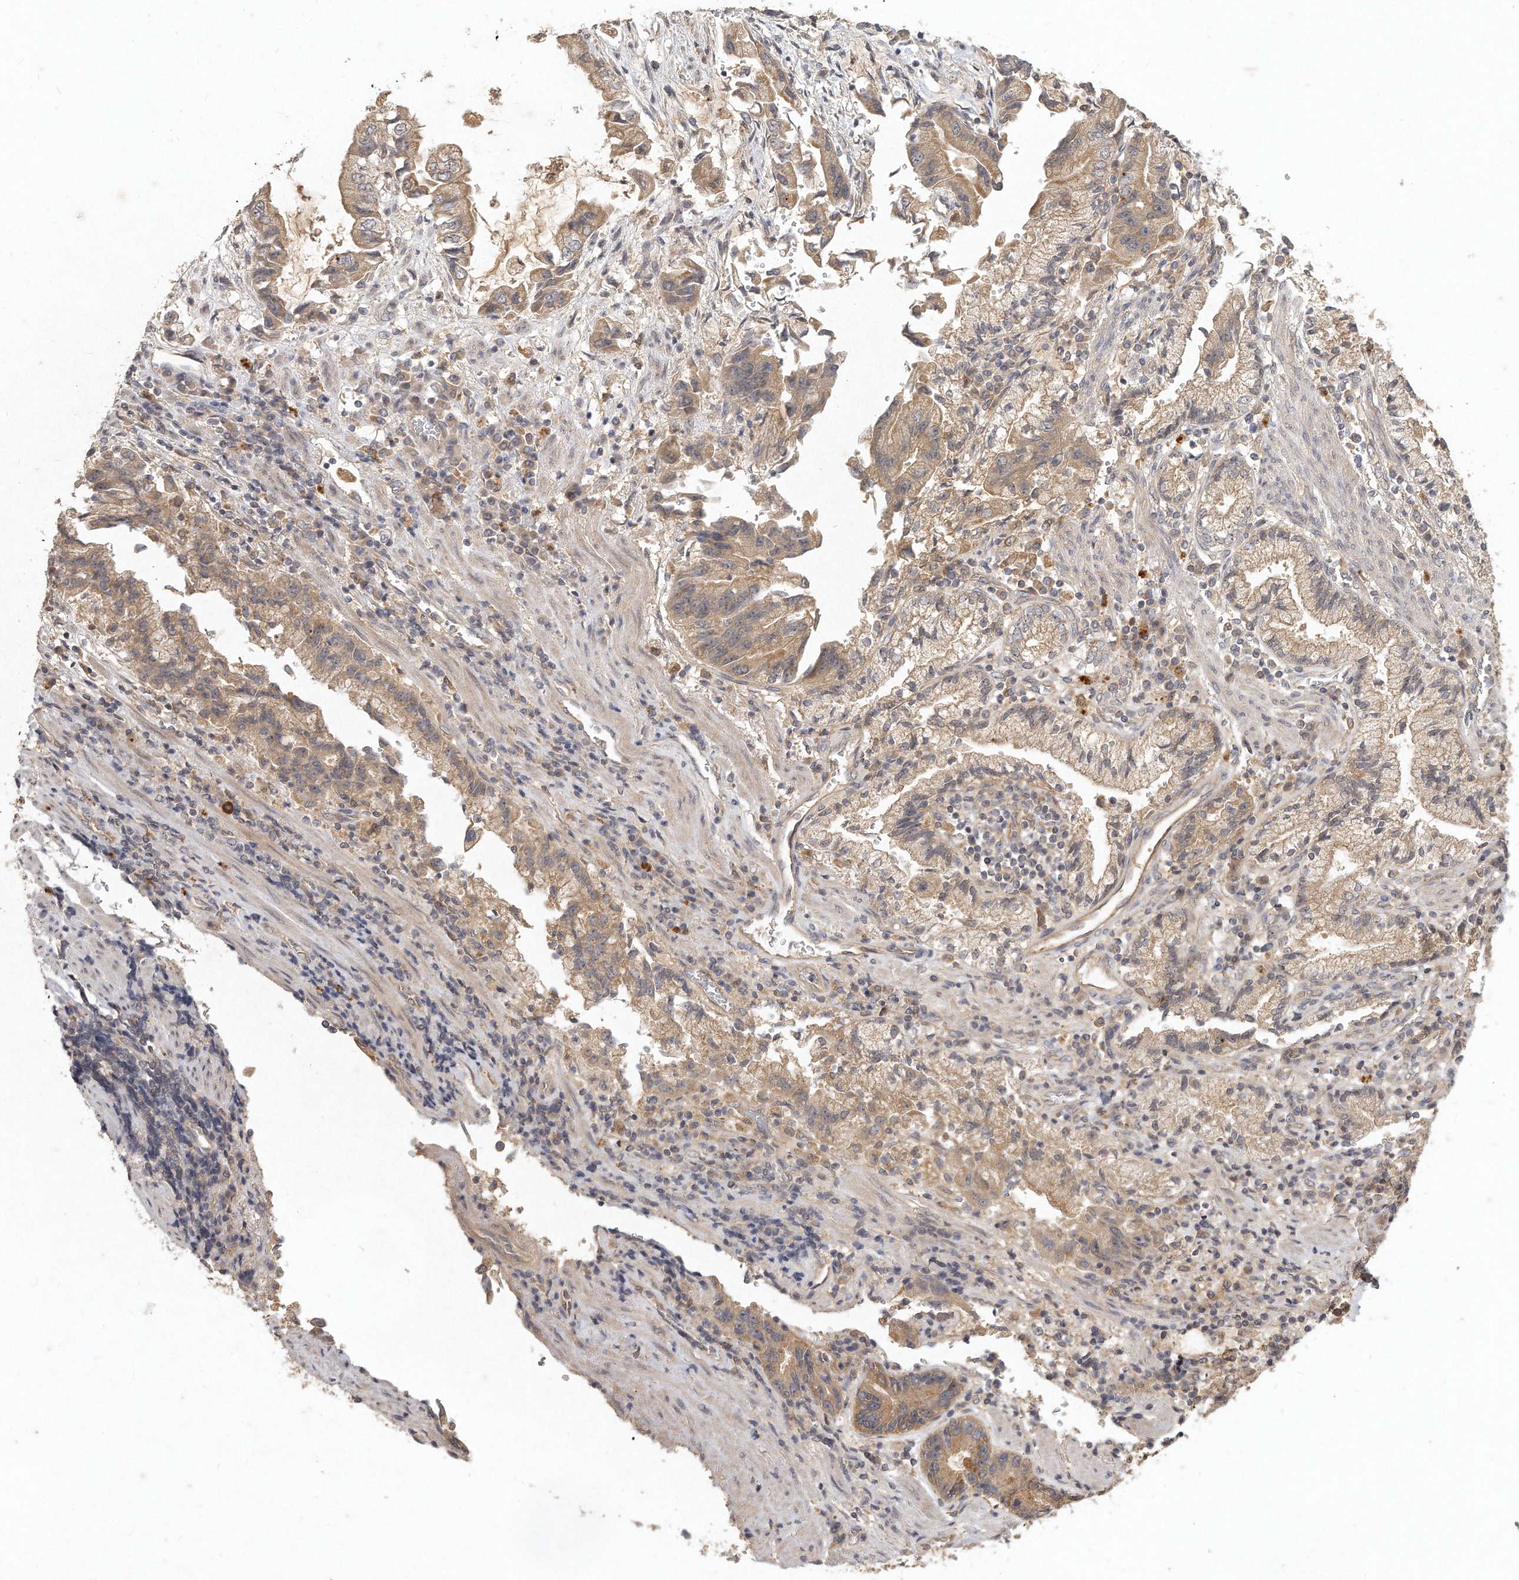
{"staining": {"intensity": "moderate", "quantity": ">75%", "location": "cytoplasmic/membranous"}, "tissue": "stomach cancer", "cell_type": "Tumor cells", "image_type": "cancer", "snomed": [{"axis": "morphology", "description": "Adenocarcinoma, NOS"}, {"axis": "topography", "description": "Stomach"}], "caption": "Stomach adenocarcinoma stained with a protein marker shows moderate staining in tumor cells.", "gene": "LGALS8", "patient": {"sex": "male", "age": 62}}